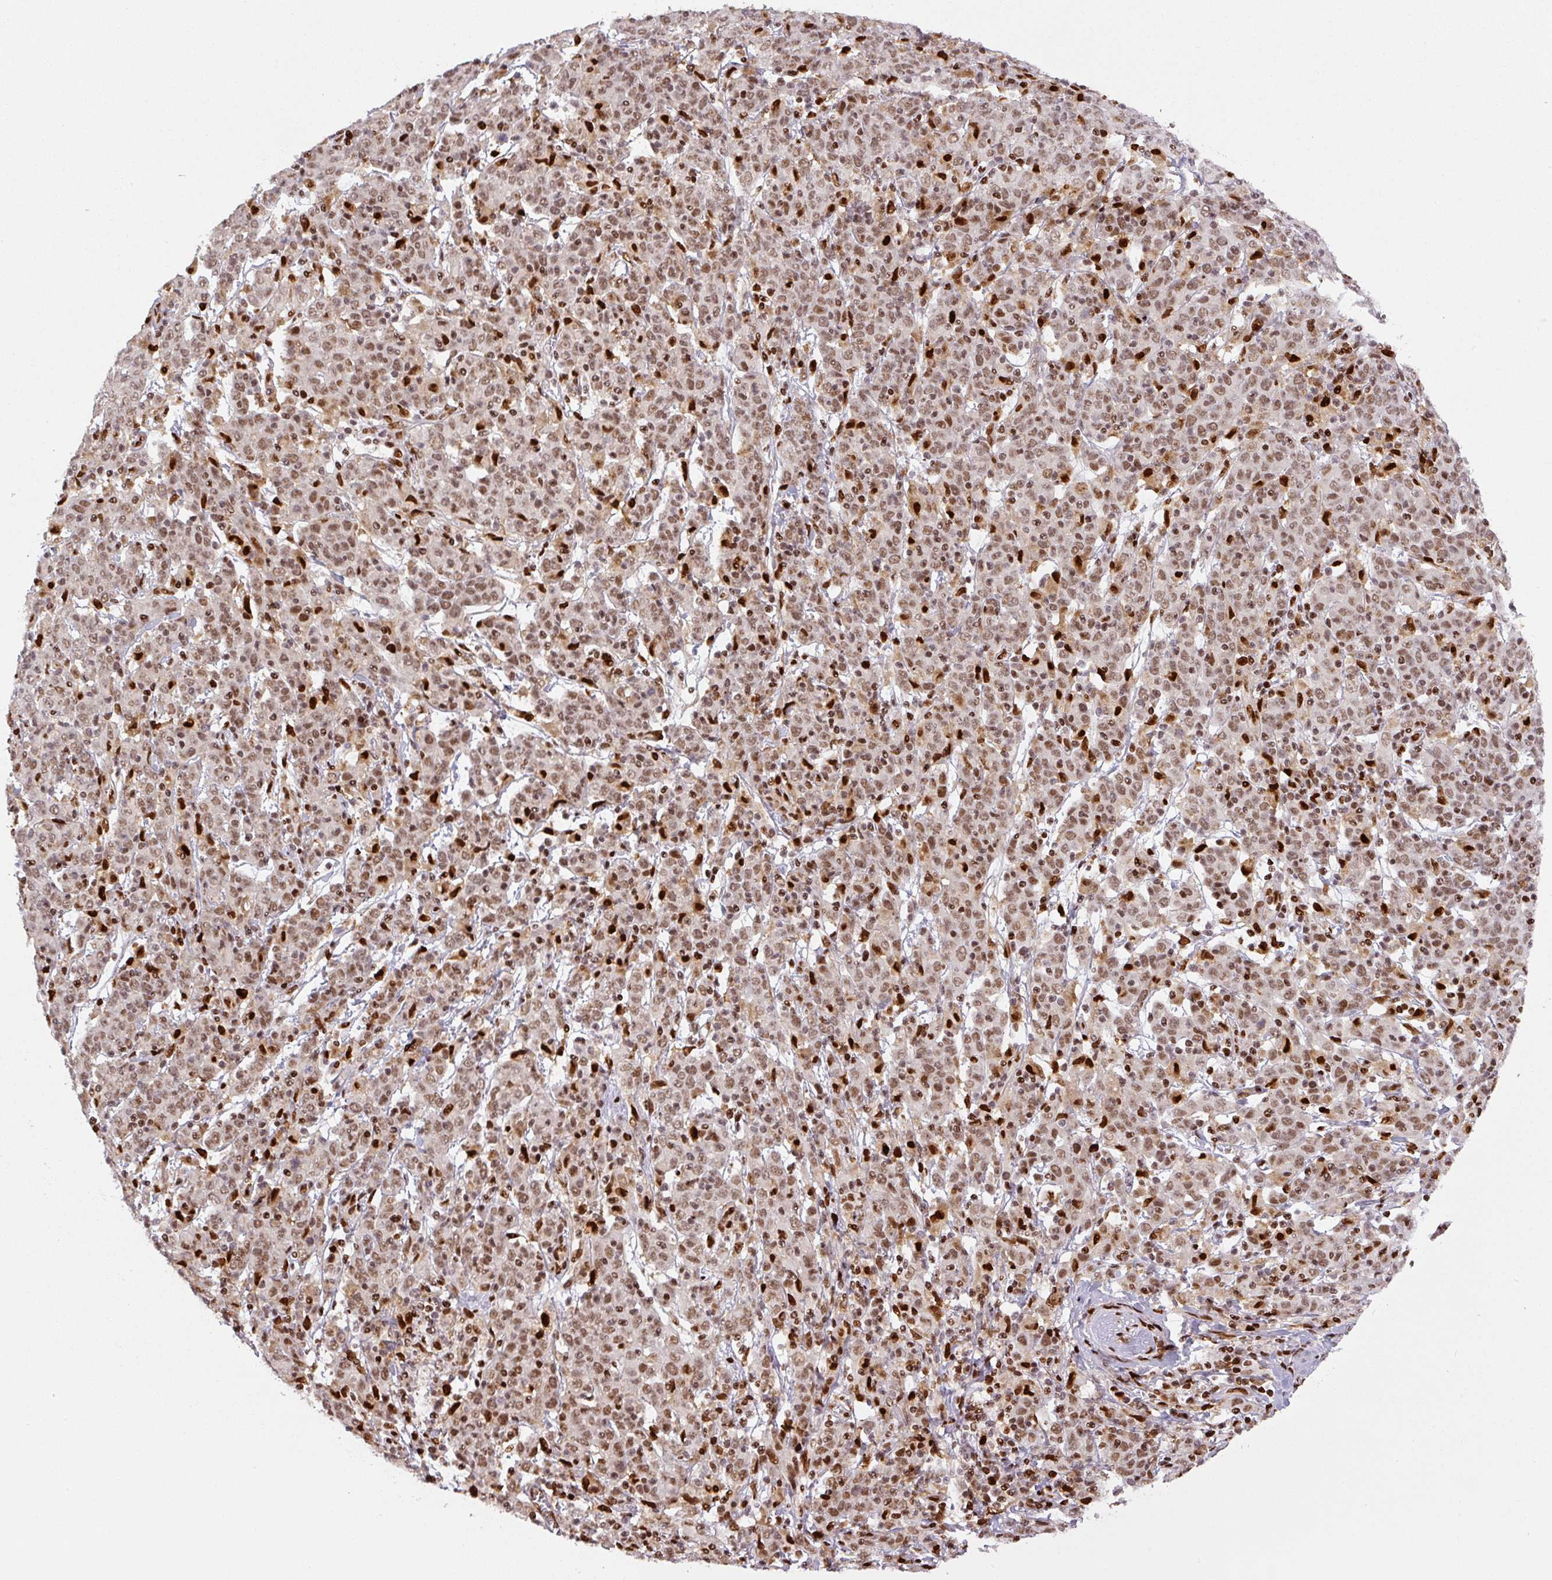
{"staining": {"intensity": "moderate", "quantity": ">75%", "location": "nuclear"}, "tissue": "cervical cancer", "cell_type": "Tumor cells", "image_type": "cancer", "snomed": [{"axis": "morphology", "description": "Squamous cell carcinoma, NOS"}, {"axis": "topography", "description": "Cervix"}], "caption": "Human squamous cell carcinoma (cervical) stained for a protein (brown) exhibits moderate nuclear positive positivity in about >75% of tumor cells.", "gene": "PYDC2", "patient": {"sex": "female", "age": 67}}